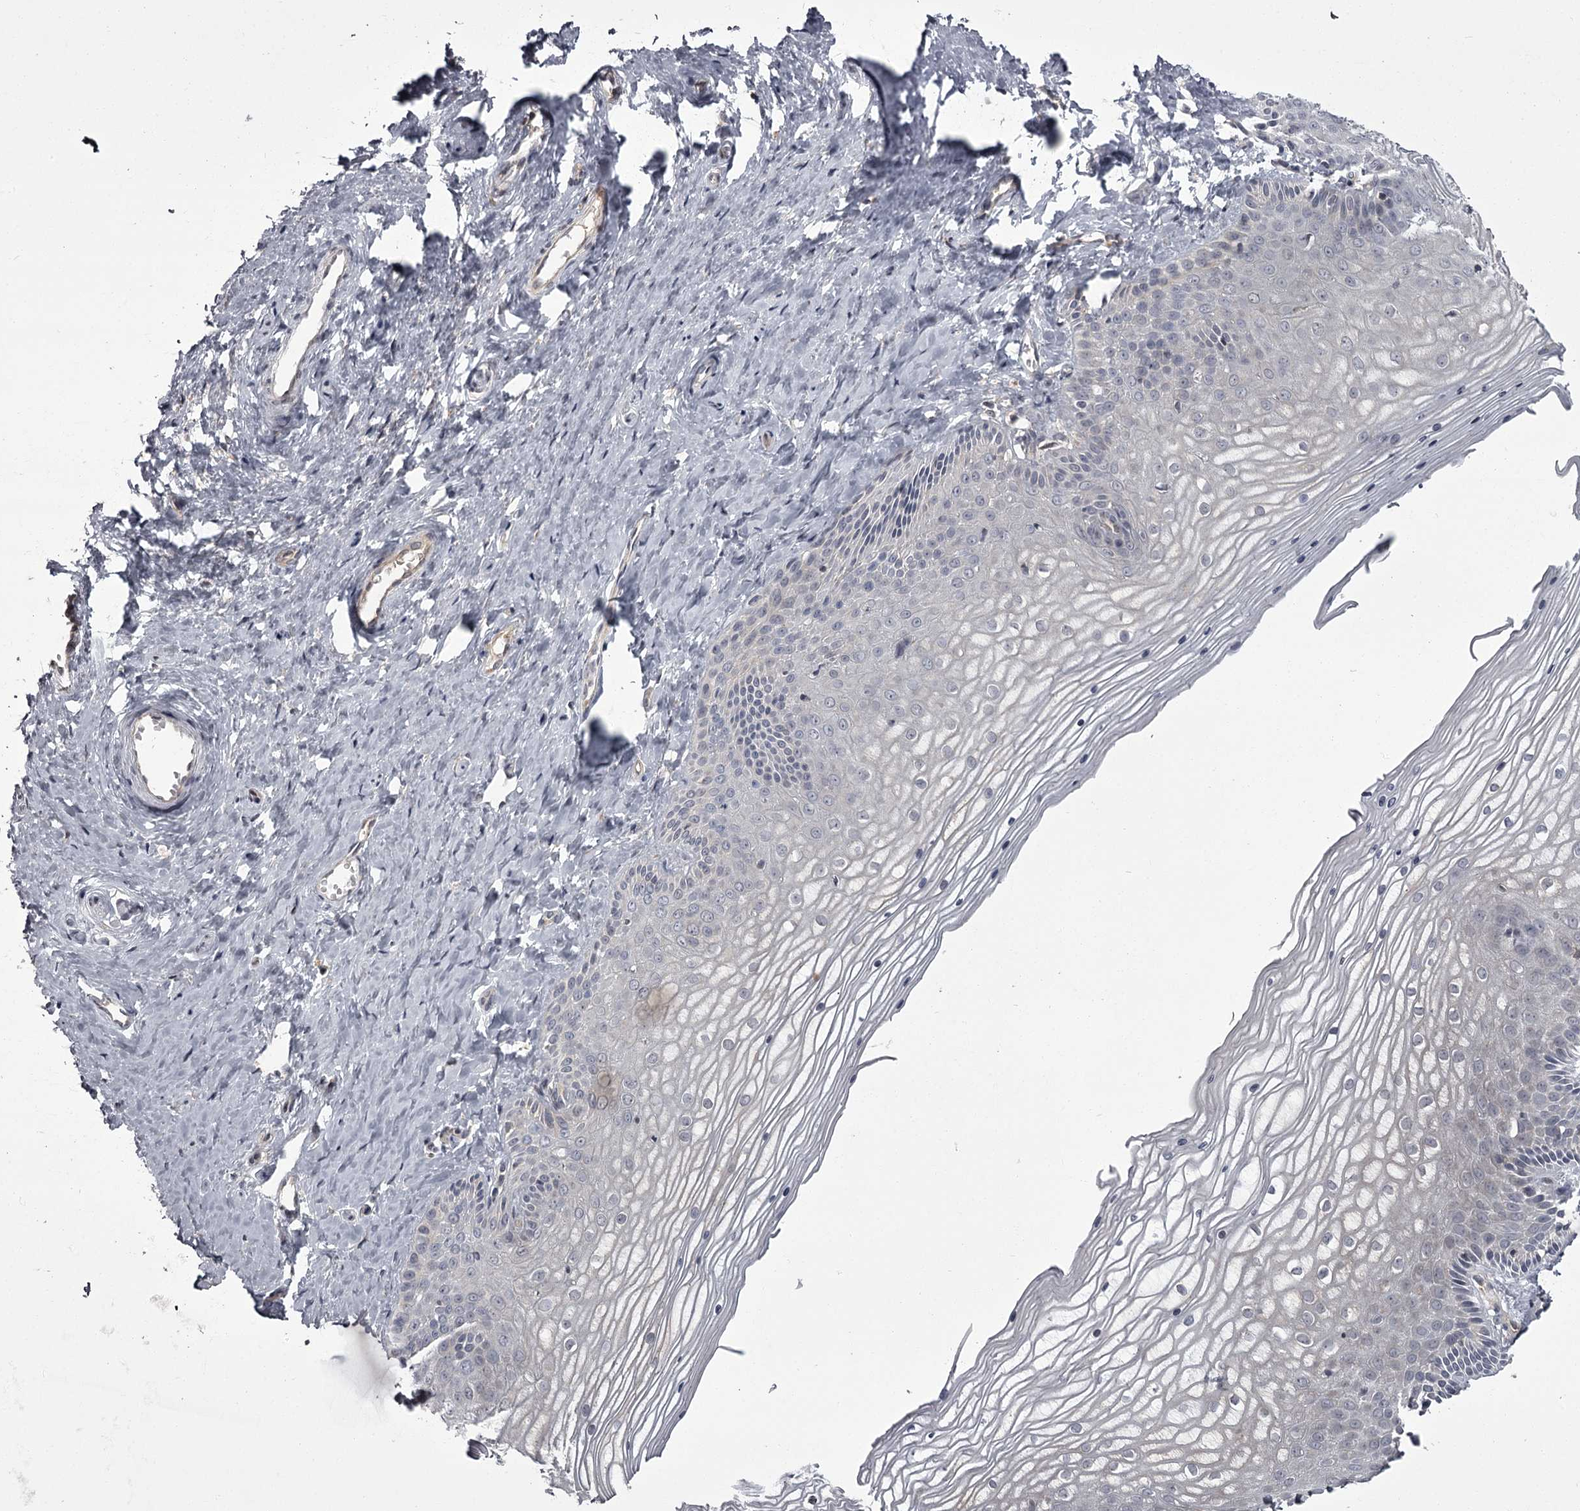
{"staining": {"intensity": "negative", "quantity": "none", "location": "none"}, "tissue": "vagina", "cell_type": "Squamous epithelial cells", "image_type": "normal", "snomed": [{"axis": "morphology", "description": "Normal tissue, NOS"}, {"axis": "topography", "description": "Vagina"}, {"axis": "topography", "description": "Cervix"}], "caption": "An image of human vagina is negative for staining in squamous epithelial cells. Nuclei are stained in blue.", "gene": "CCDC92", "patient": {"sex": "female", "age": 40}}